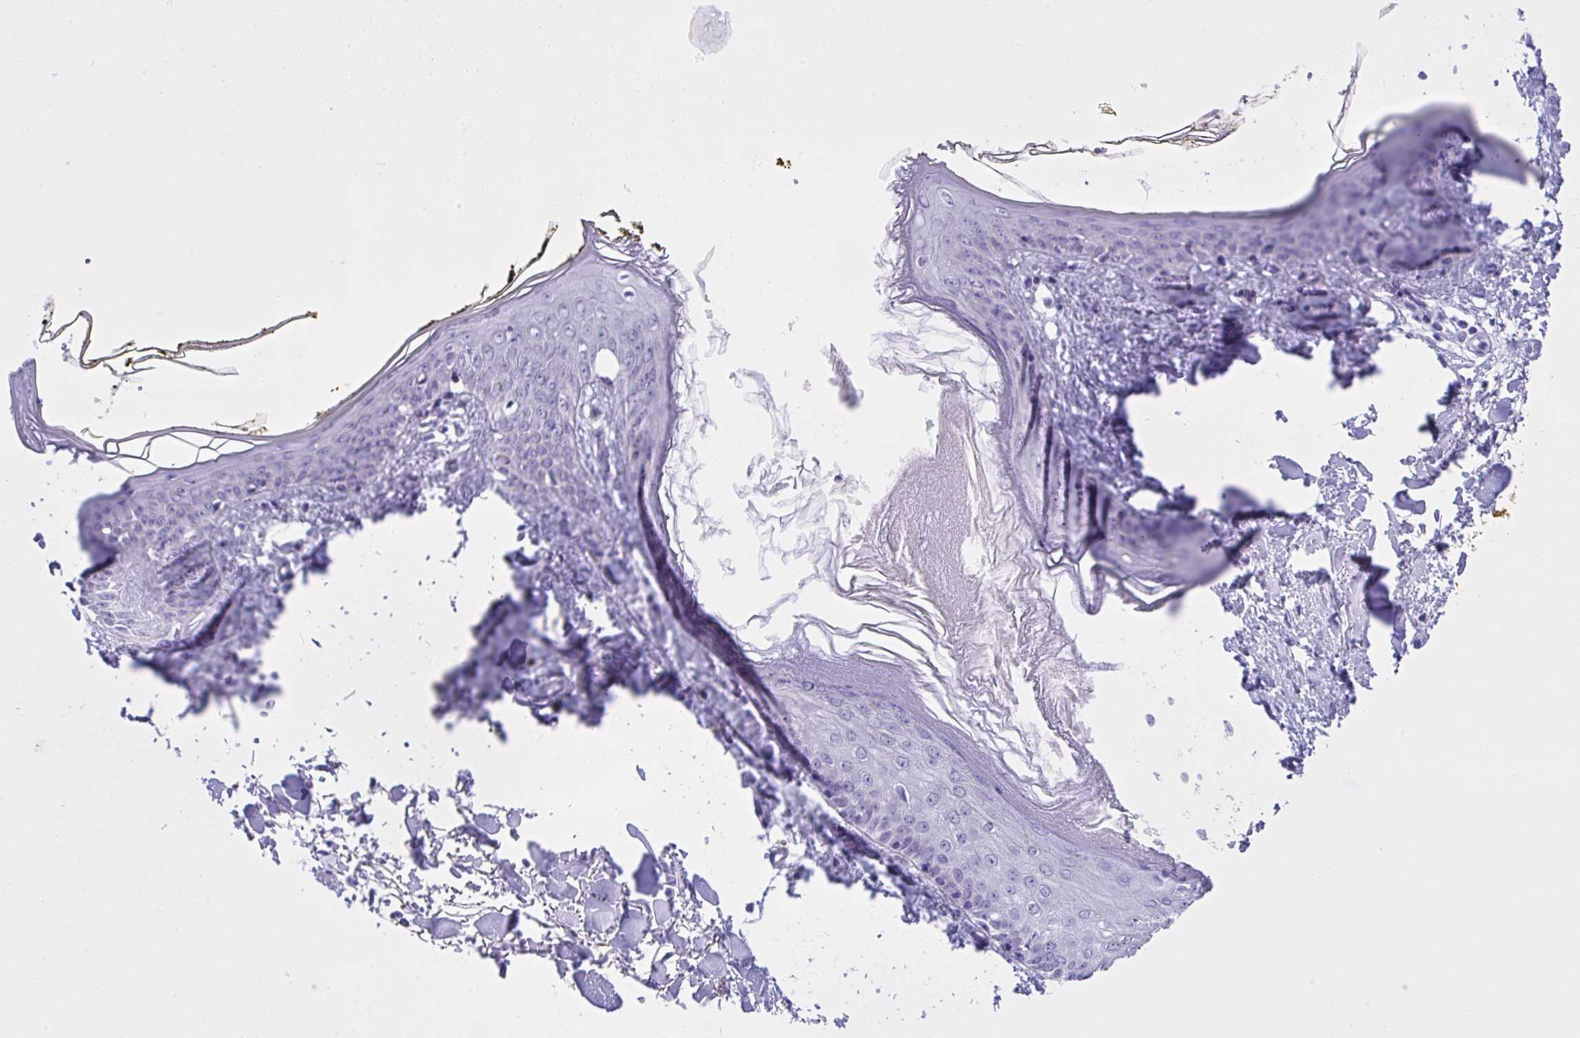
{"staining": {"intensity": "negative", "quantity": "none", "location": "none"}, "tissue": "skin", "cell_type": "Fibroblasts", "image_type": "normal", "snomed": [{"axis": "morphology", "description": "Normal tissue, NOS"}, {"axis": "topography", "description": "Skin"}], "caption": "Skin stained for a protein using IHC reveals no expression fibroblasts.", "gene": "YBX2", "patient": {"sex": "female", "age": 34}}